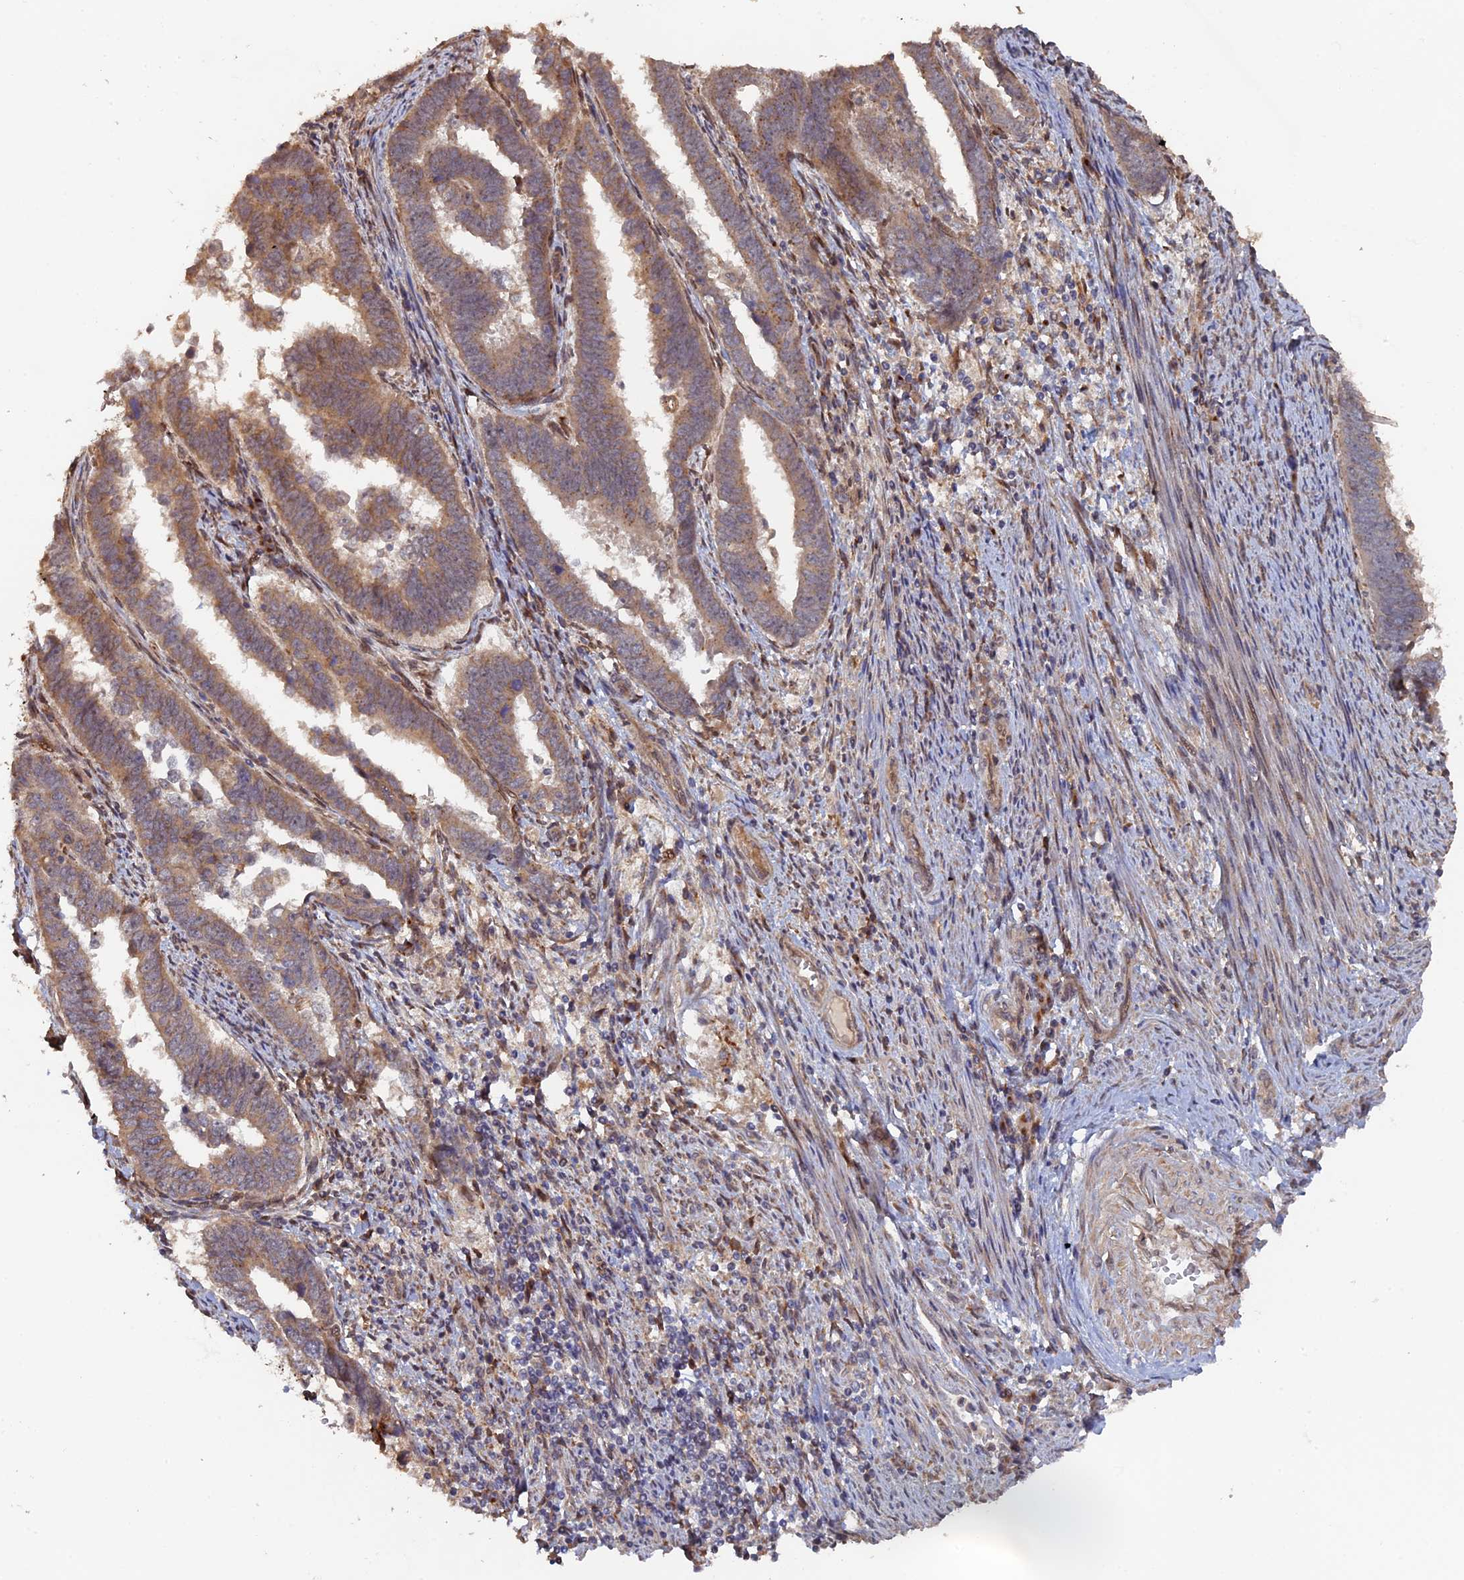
{"staining": {"intensity": "weak", "quantity": ">75%", "location": "cytoplasmic/membranous"}, "tissue": "endometrial cancer", "cell_type": "Tumor cells", "image_type": "cancer", "snomed": [{"axis": "morphology", "description": "Adenocarcinoma, NOS"}, {"axis": "topography", "description": "Endometrium"}], "caption": "The micrograph demonstrates staining of endometrial adenocarcinoma, revealing weak cytoplasmic/membranous protein positivity (brown color) within tumor cells.", "gene": "VPS37C", "patient": {"sex": "female", "age": 75}}